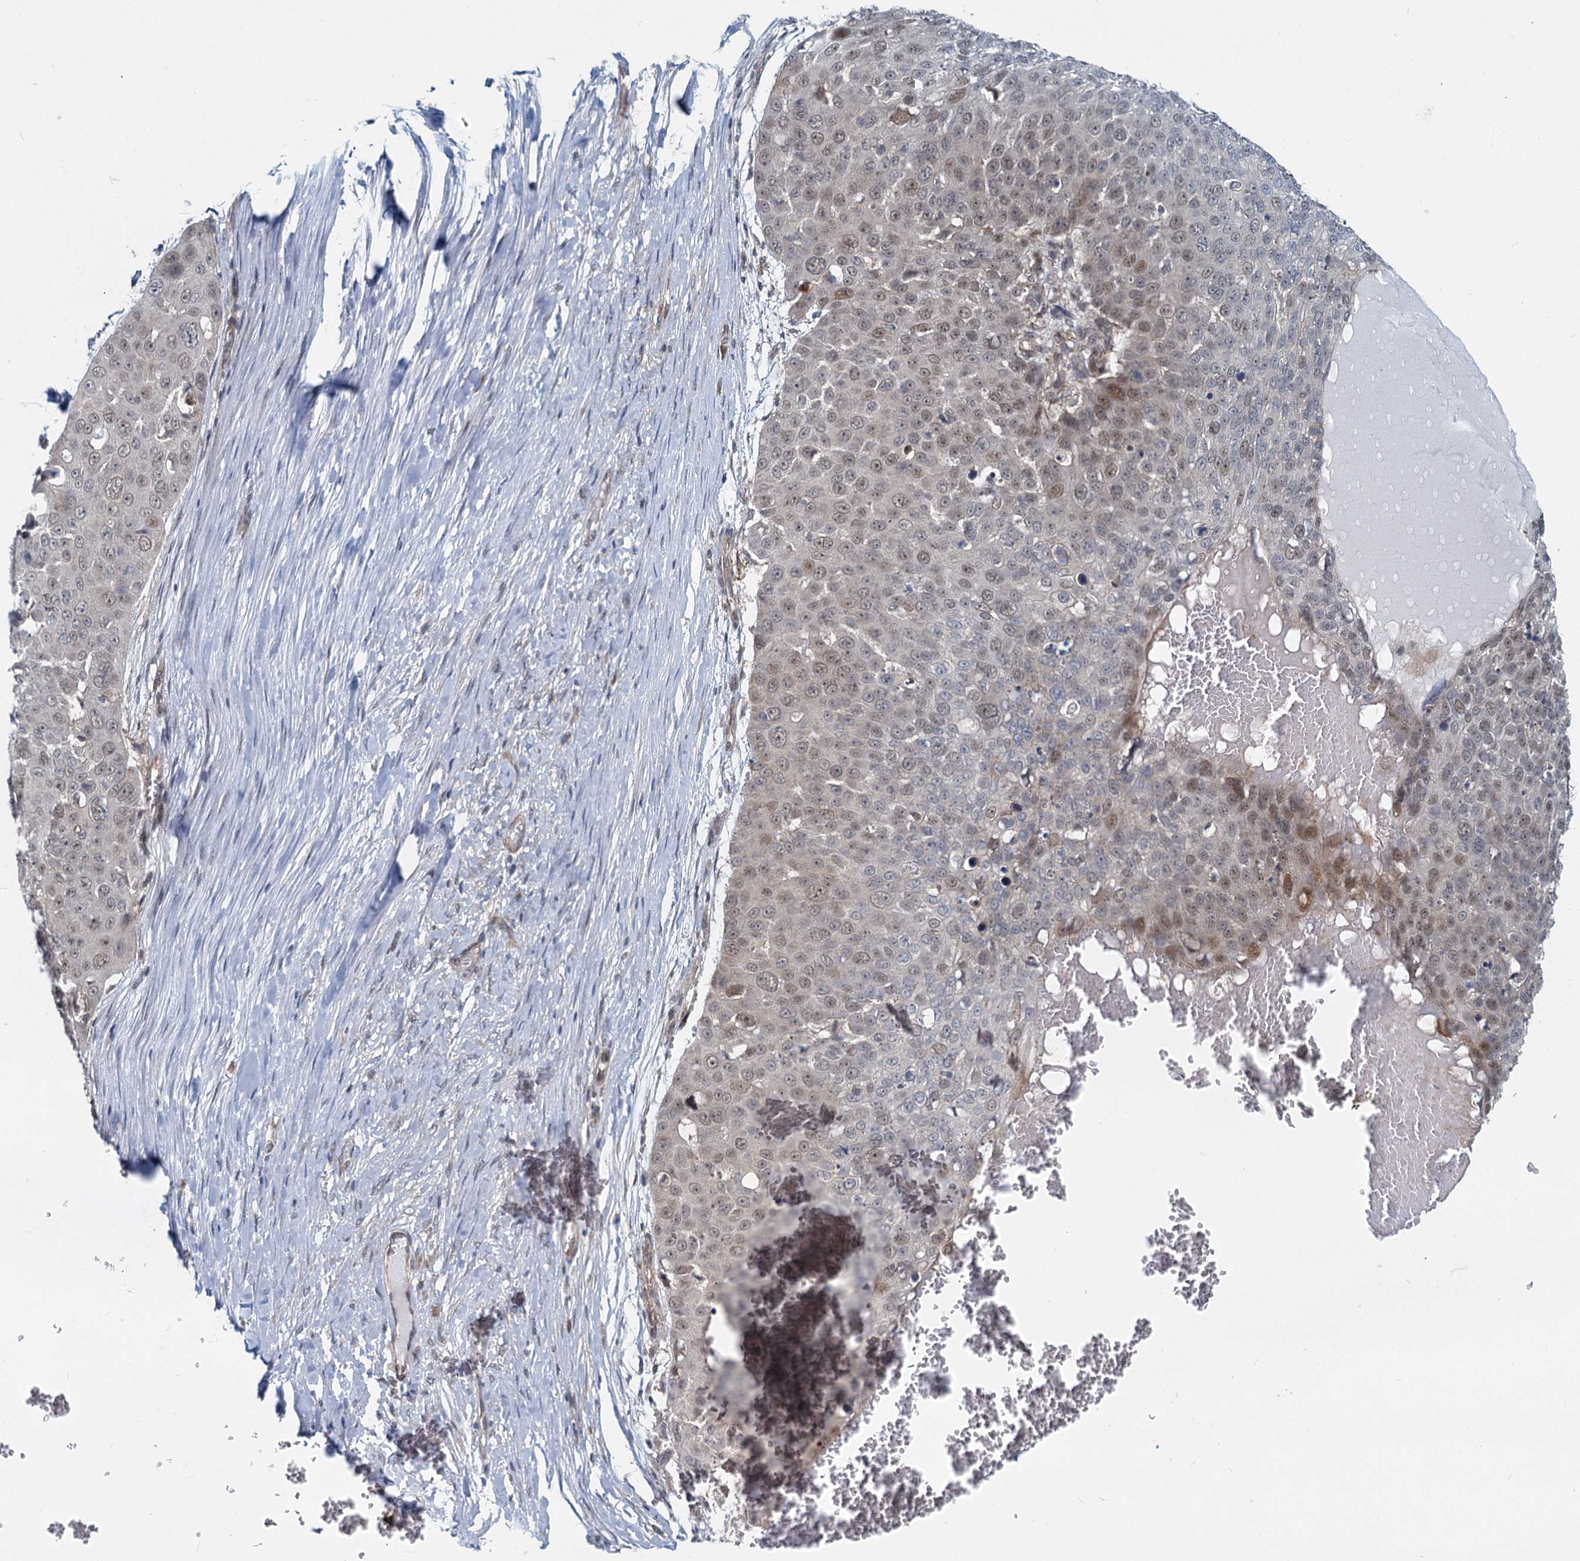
{"staining": {"intensity": "weak", "quantity": "25%-75%", "location": "nuclear"}, "tissue": "skin cancer", "cell_type": "Tumor cells", "image_type": "cancer", "snomed": [{"axis": "morphology", "description": "Squamous cell carcinoma, NOS"}, {"axis": "topography", "description": "Skin"}], "caption": "Immunohistochemistry (IHC) image of neoplastic tissue: human skin cancer (squamous cell carcinoma) stained using IHC reveals low levels of weak protein expression localized specifically in the nuclear of tumor cells, appearing as a nuclear brown color.", "gene": "ADCY2", "patient": {"sex": "male", "age": 71}}